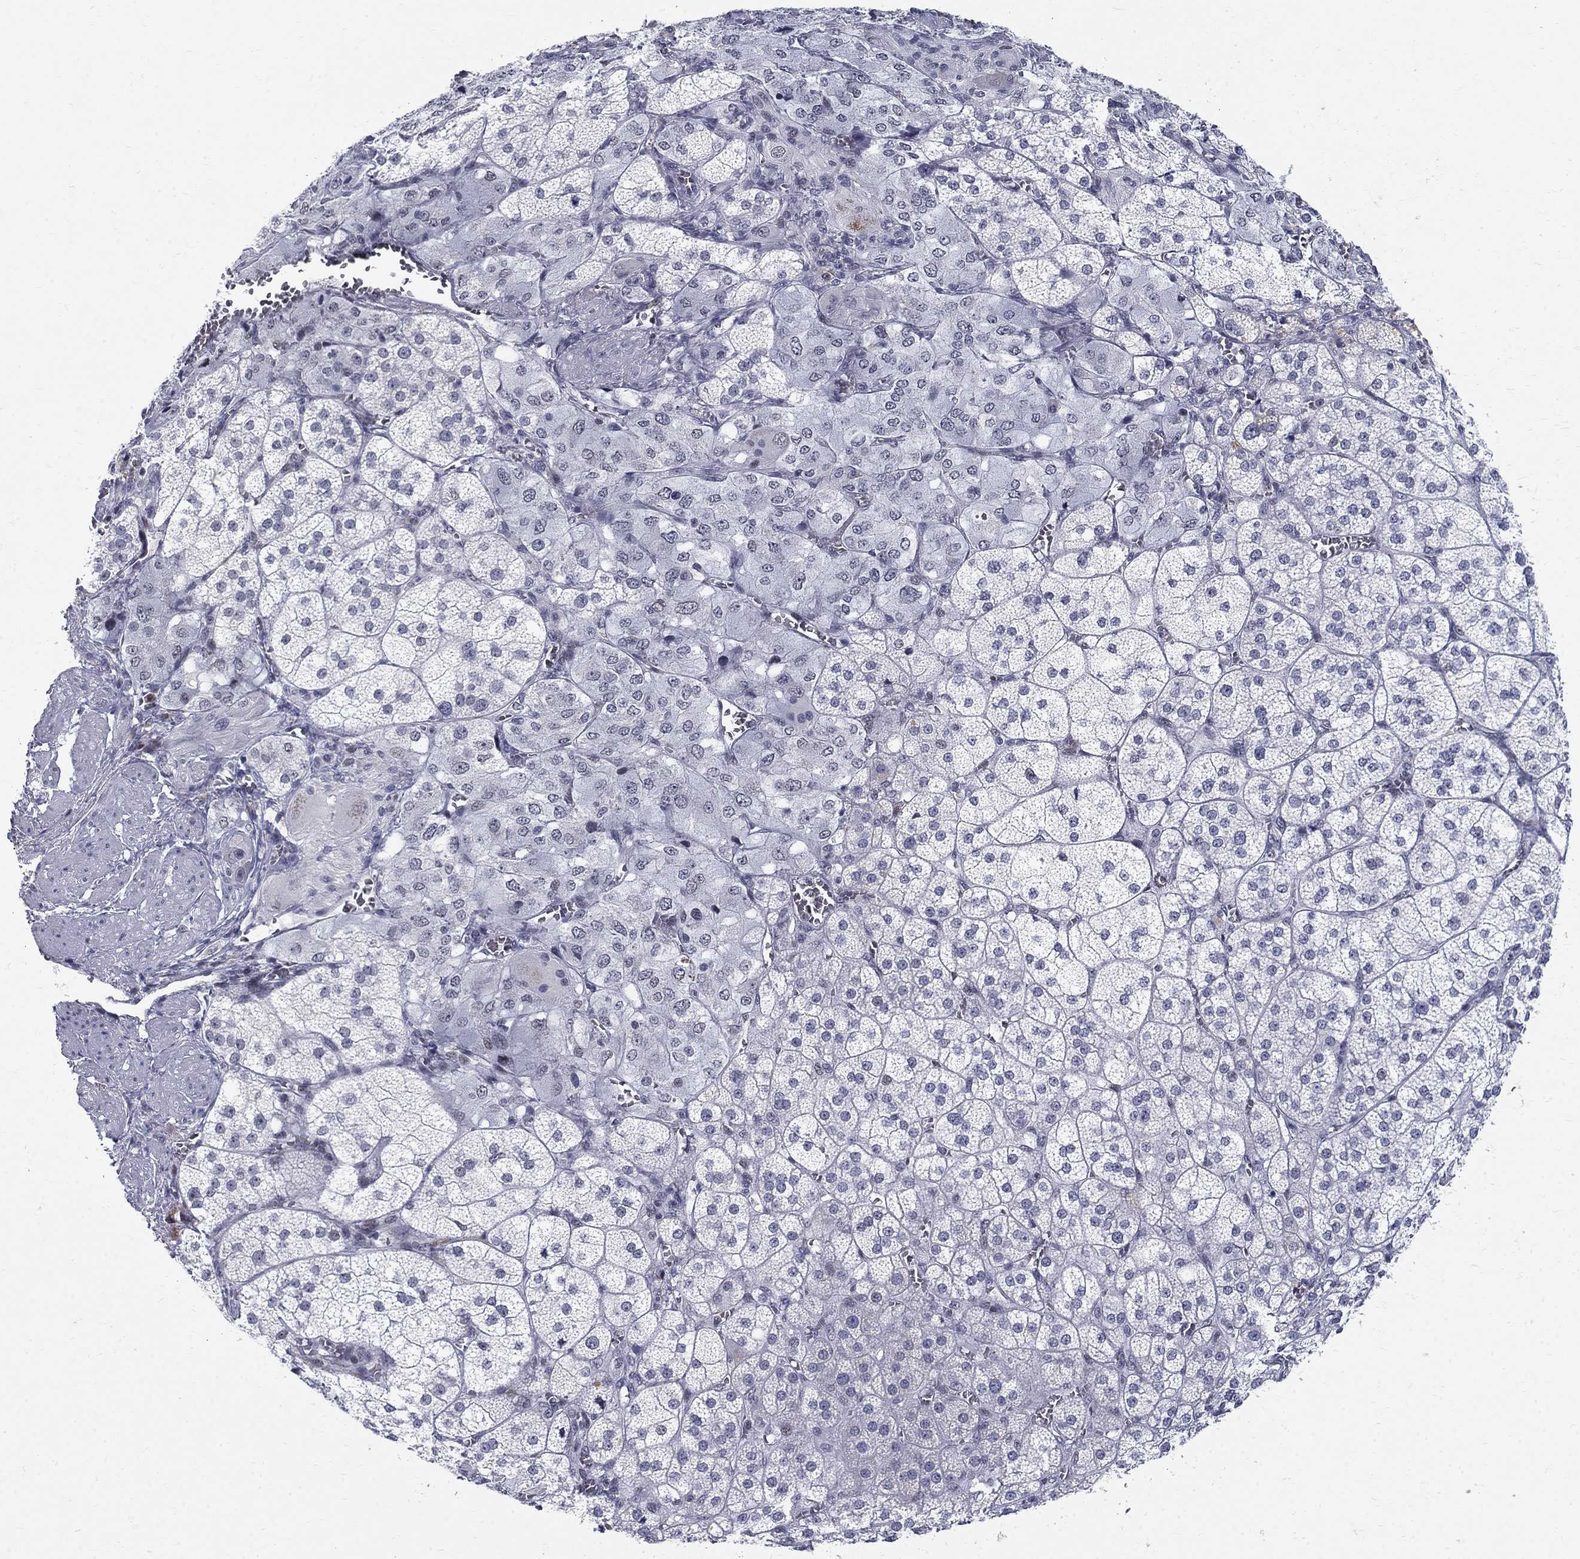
{"staining": {"intensity": "negative", "quantity": "none", "location": "none"}, "tissue": "adrenal gland", "cell_type": "Glandular cells", "image_type": "normal", "snomed": [{"axis": "morphology", "description": "Normal tissue, NOS"}, {"axis": "topography", "description": "Adrenal gland"}], "caption": "Human adrenal gland stained for a protein using IHC exhibits no positivity in glandular cells.", "gene": "BHLHE22", "patient": {"sex": "female", "age": 60}}